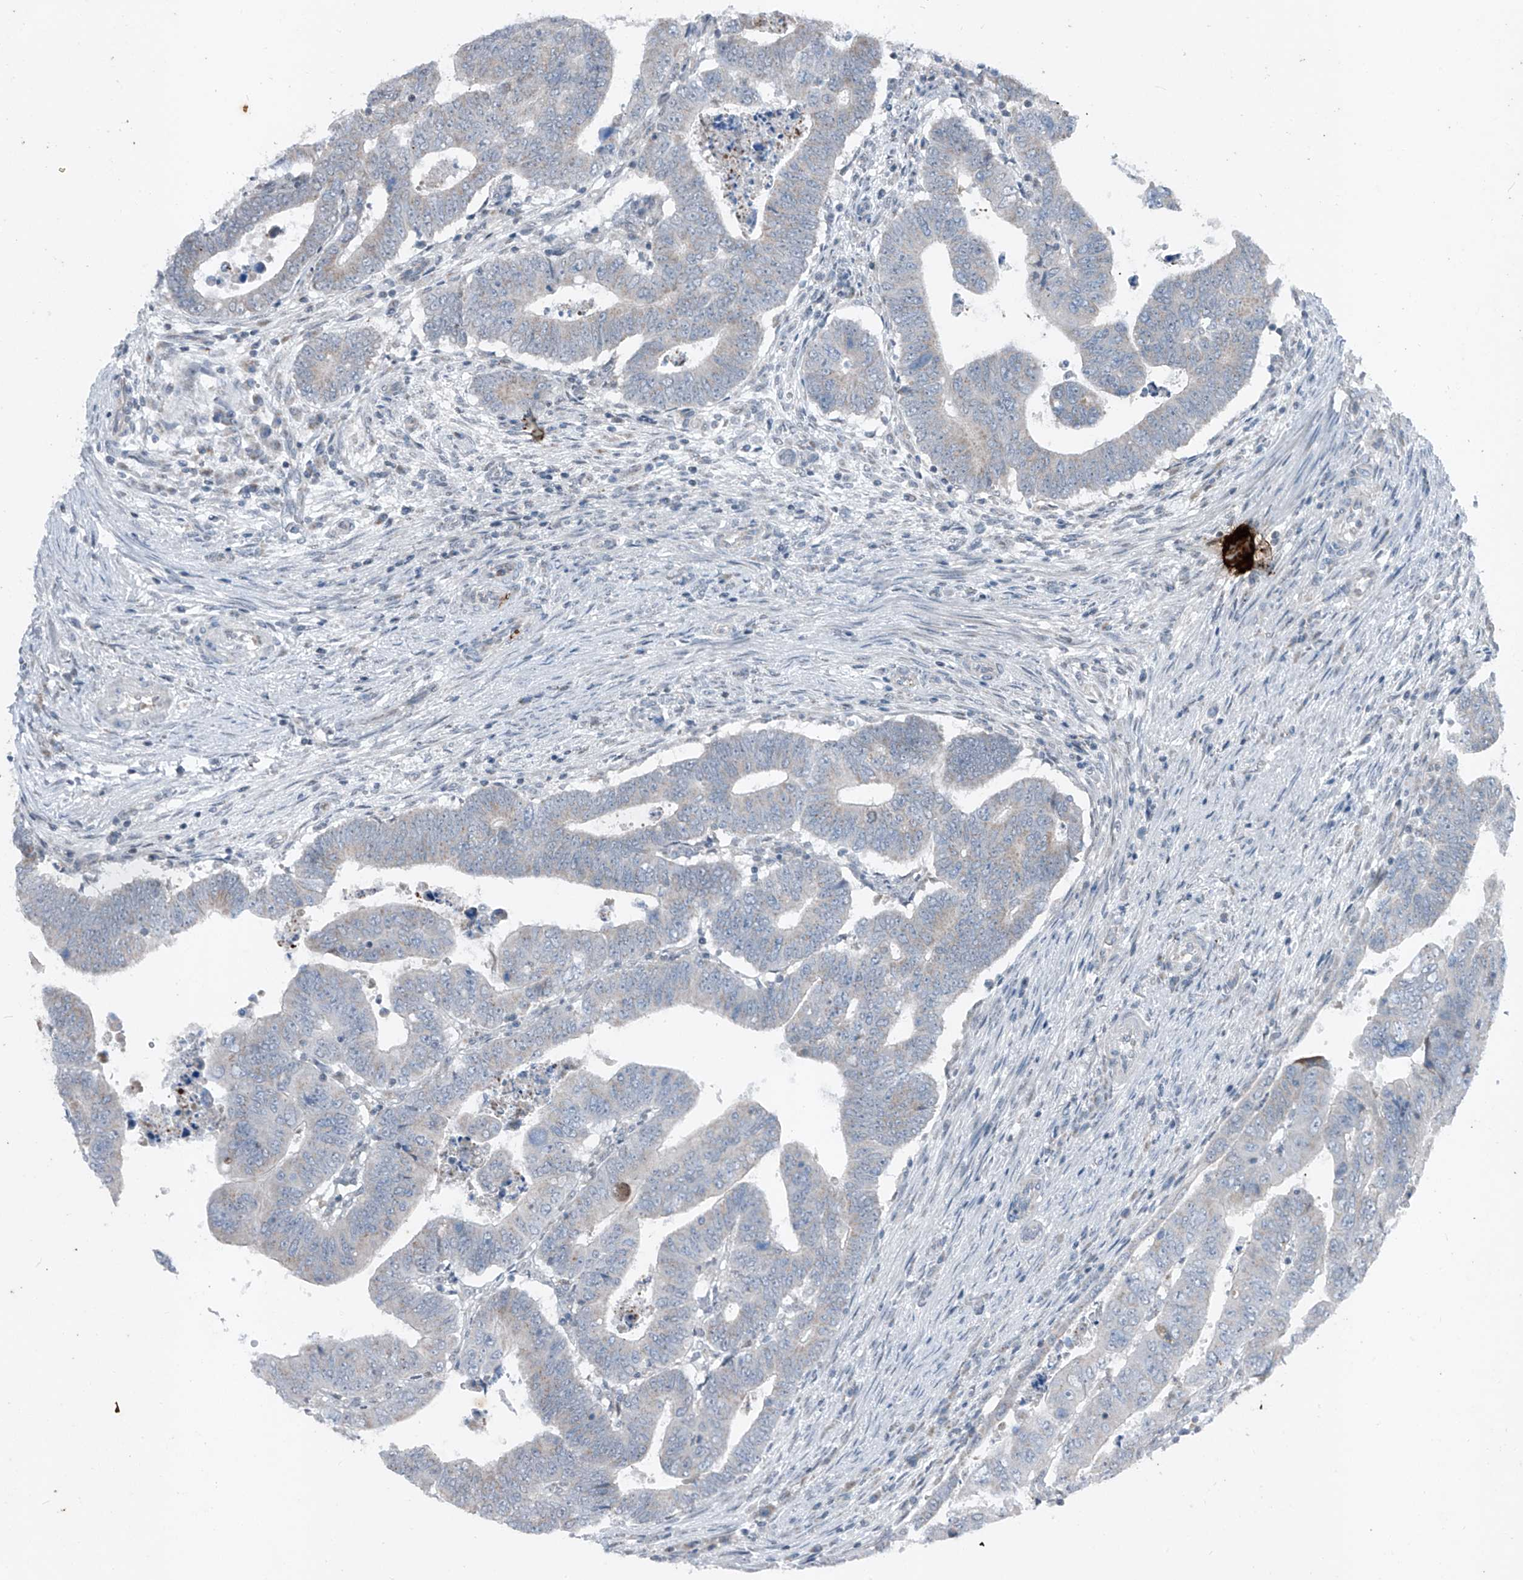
{"staining": {"intensity": "weak", "quantity": "<25%", "location": "cytoplasmic/membranous"}, "tissue": "colorectal cancer", "cell_type": "Tumor cells", "image_type": "cancer", "snomed": [{"axis": "morphology", "description": "Normal tissue, NOS"}, {"axis": "morphology", "description": "Adenocarcinoma, NOS"}, {"axis": "topography", "description": "Rectum"}], "caption": "Immunohistochemical staining of colorectal cancer exhibits no significant positivity in tumor cells.", "gene": "DYRK1B", "patient": {"sex": "female", "age": 65}}